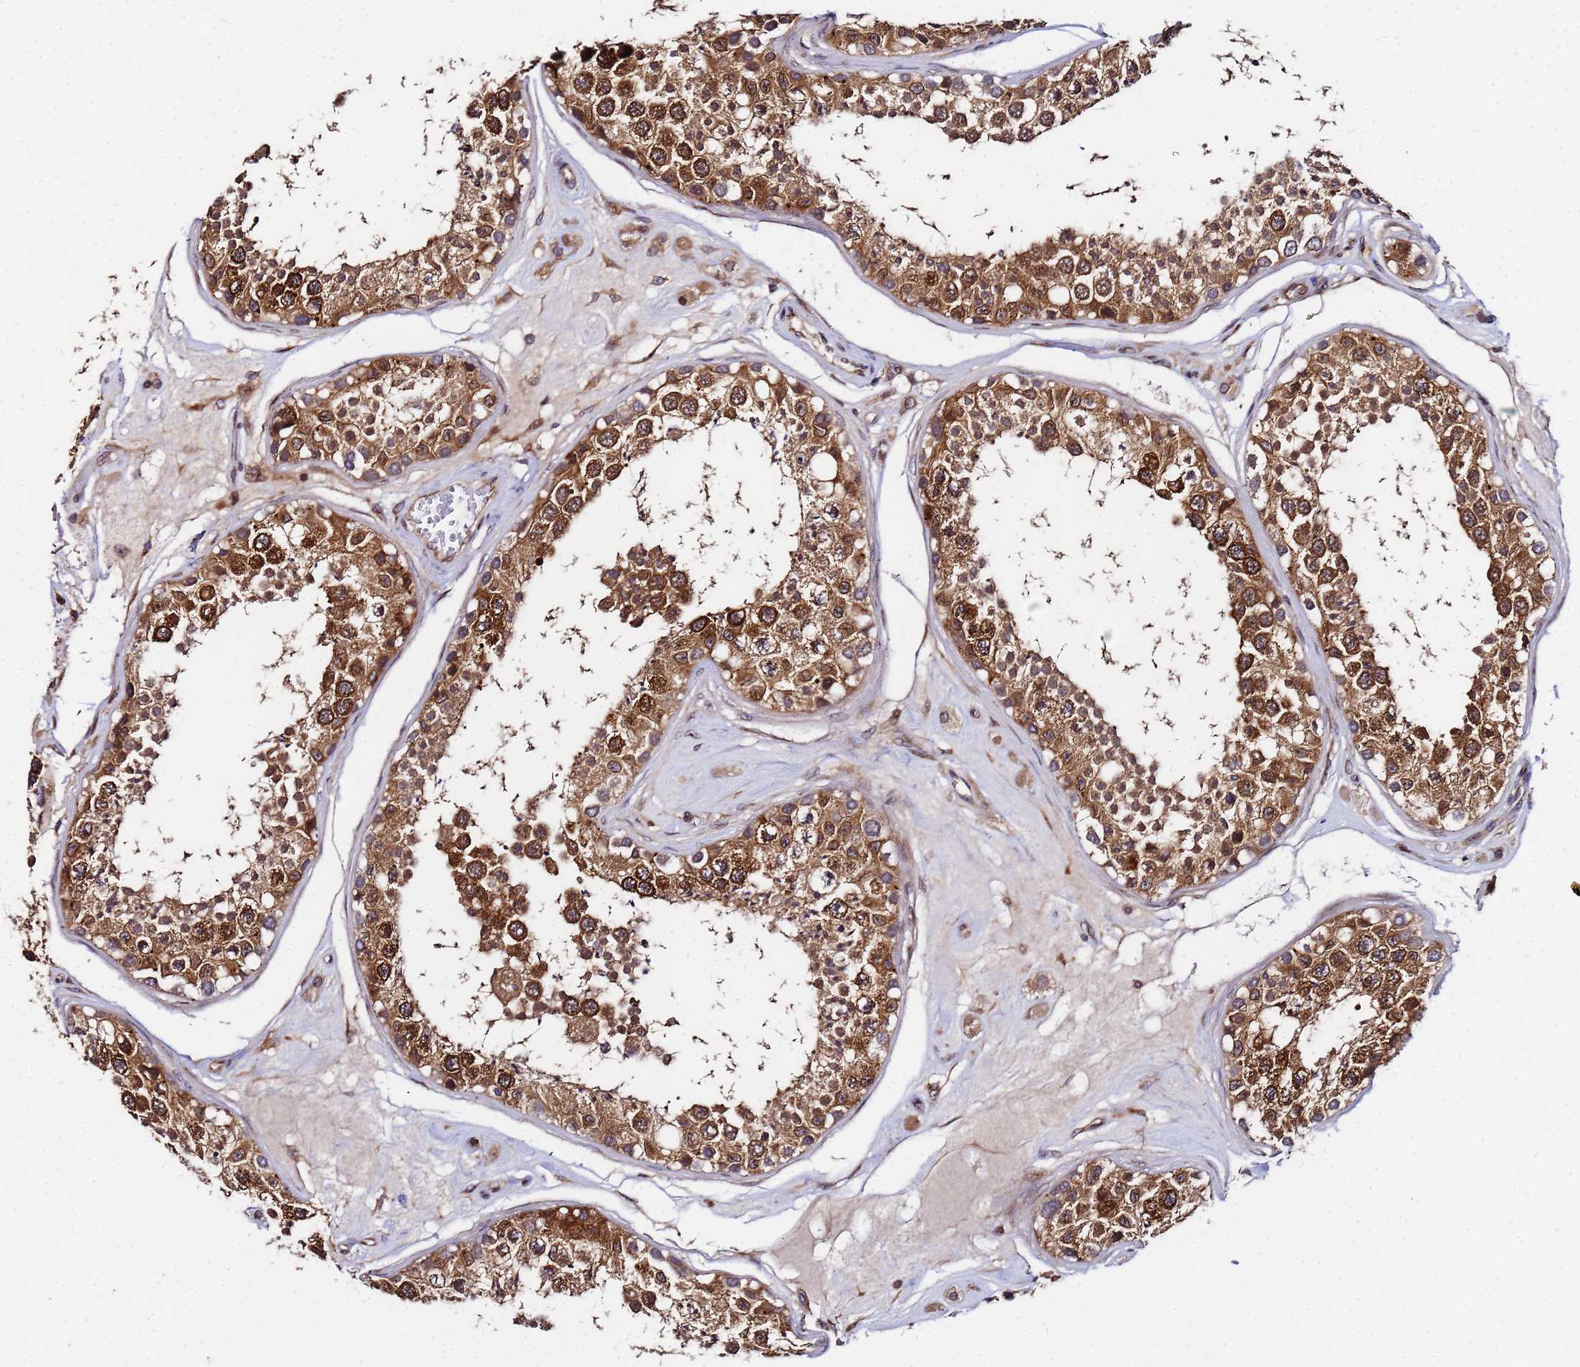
{"staining": {"intensity": "strong", "quantity": ">75%", "location": "cytoplasmic/membranous"}, "tissue": "testis", "cell_type": "Cells in seminiferous ducts", "image_type": "normal", "snomed": [{"axis": "morphology", "description": "Normal tissue, NOS"}, {"axis": "topography", "description": "Testis"}], "caption": "A high-resolution micrograph shows IHC staining of unremarkable testis, which shows strong cytoplasmic/membranous positivity in about >75% of cells in seminiferous ducts.", "gene": "UNC93B1", "patient": {"sex": "male", "age": 25}}